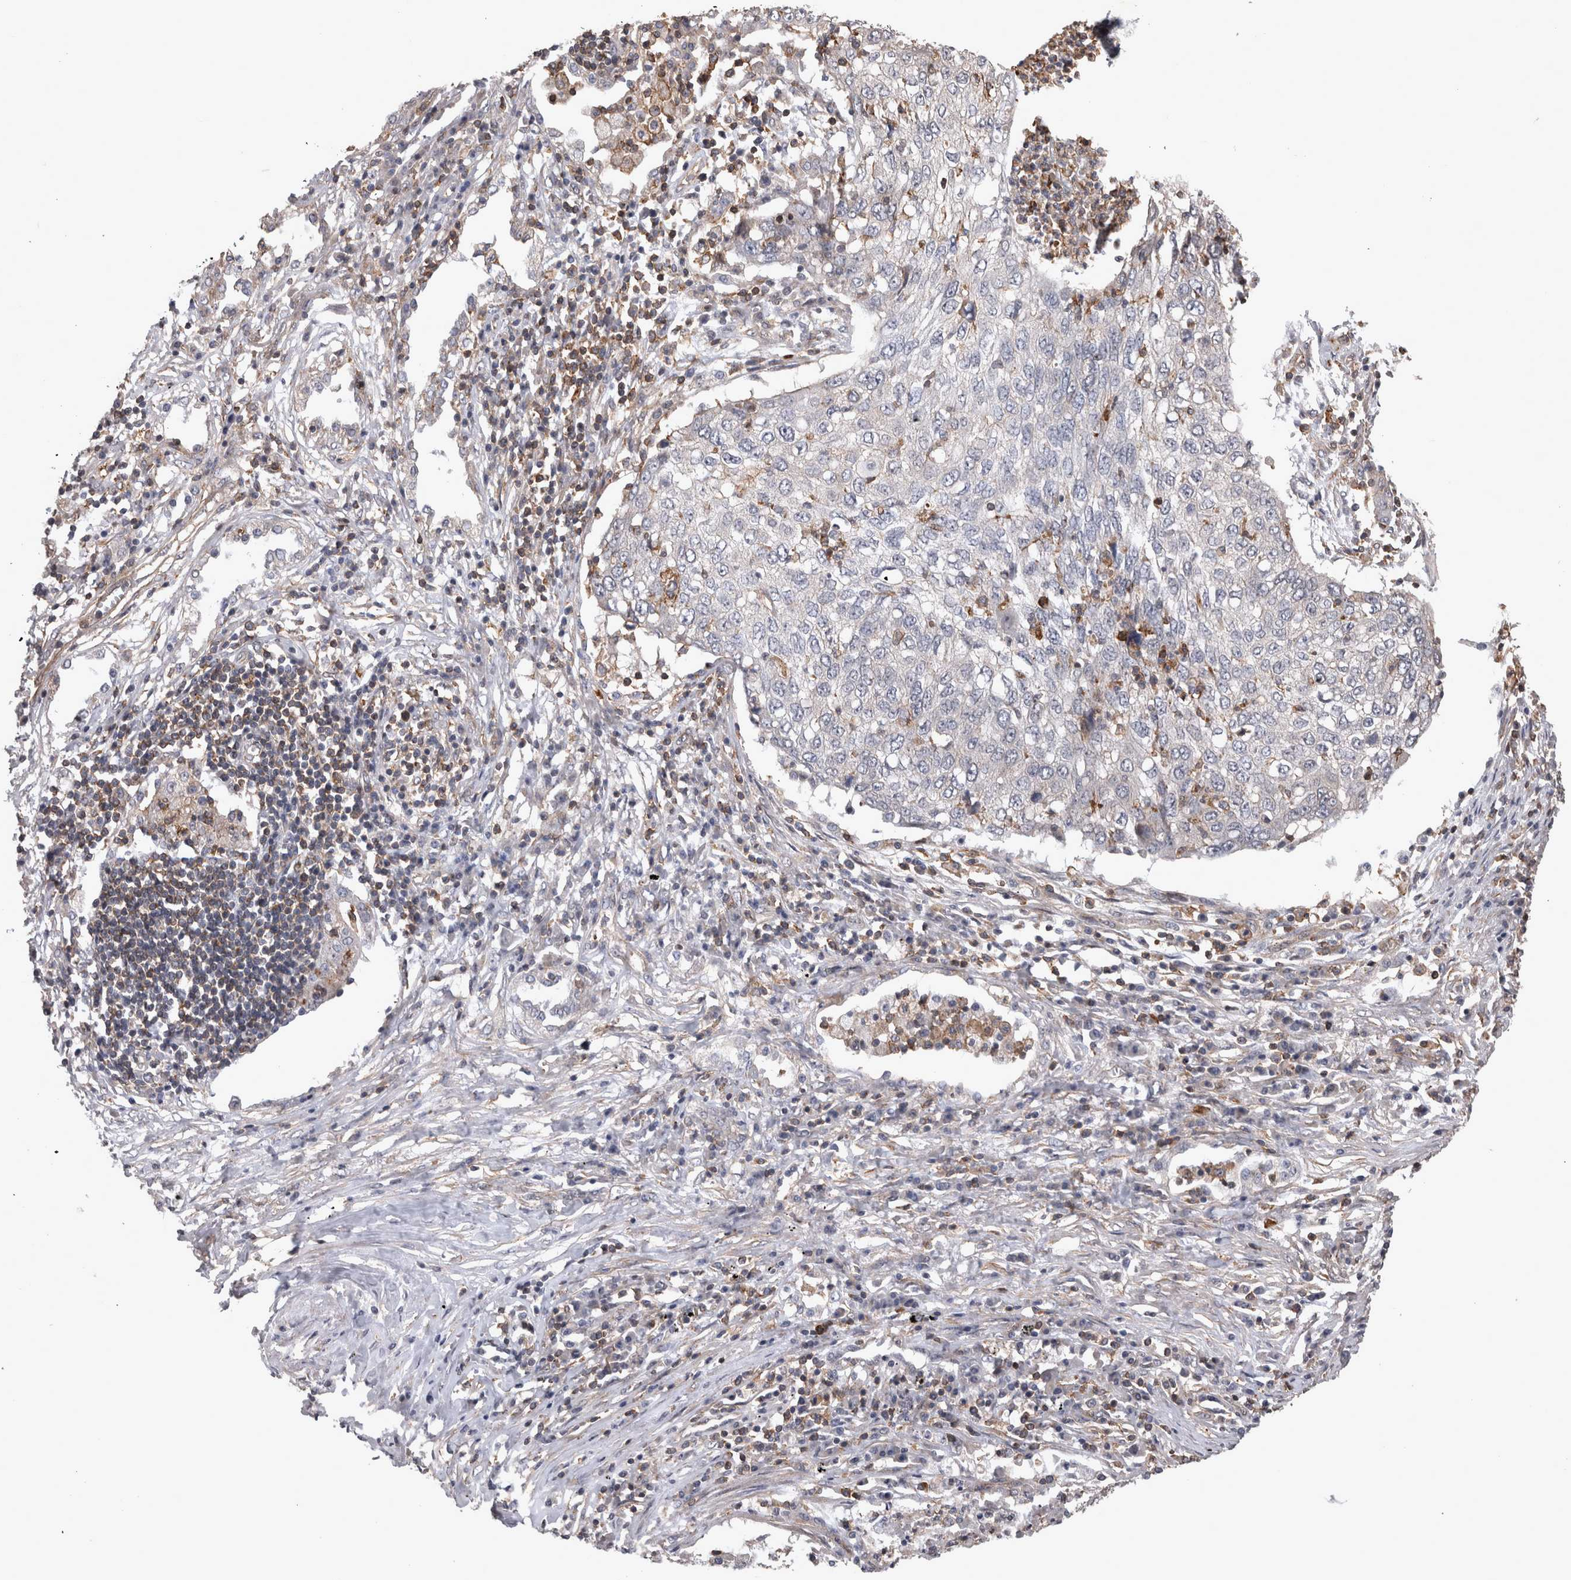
{"staining": {"intensity": "negative", "quantity": "none", "location": "none"}, "tissue": "lung cancer", "cell_type": "Tumor cells", "image_type": "cancer", "snomed": [{"axis": "morphology", "description": "Squamous cell carcinoma, NOS"}, {"axis": "topography", "description": "Lung"}], "caption": "Protein analysis of lung cancer (squamous cell carcinoma) reveals no significant expression in tumor cells. Nuclei are stained in blue.", "gene": "SPATA48", "patient": {"sex": "female", "age": 63}}